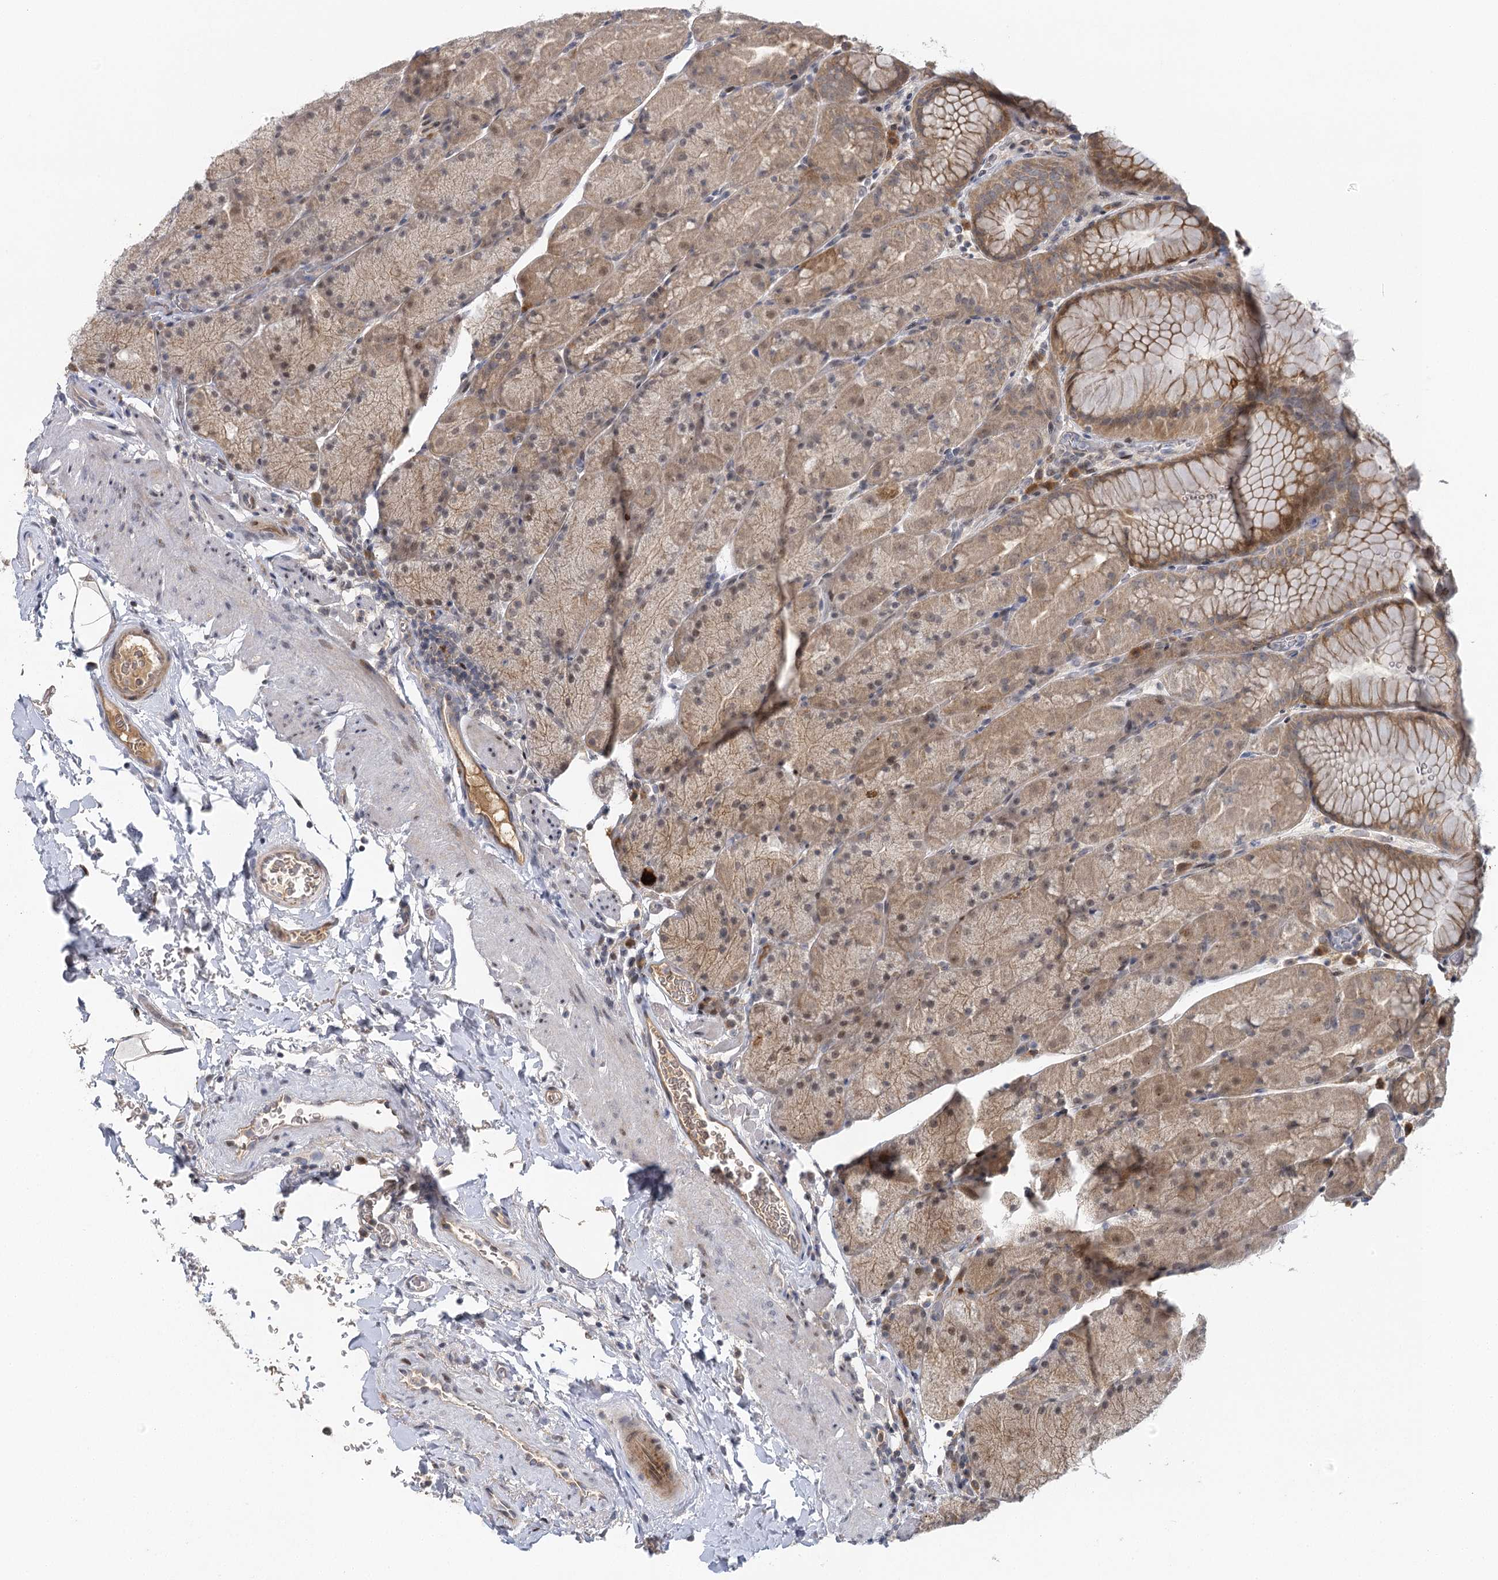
{"staining": {"intensity": "moderate", "quantity": ">75%", "location": "cytoplasmic/membranous,nuclear"}, "tissue": "stomach", "cell_type": "Glandular cells", "image_type": "normal", "snomed": [{"axis": "morphology", "description": "Normal tissue, NOS"}, {"axis": "topography", "description": "Stomach, upper"}, {"axis": "topography", "description": "Stomach, lower"}], "caption": "This image exhibits immunohistochemistry (IHC) staining of normal human stomach, with medium moderate cytoplasmic/membranous,nuclear expression in about >75% of glandular cells.", "gene": "IL11RA", "patient": {"sex": "male", "age": 67}}